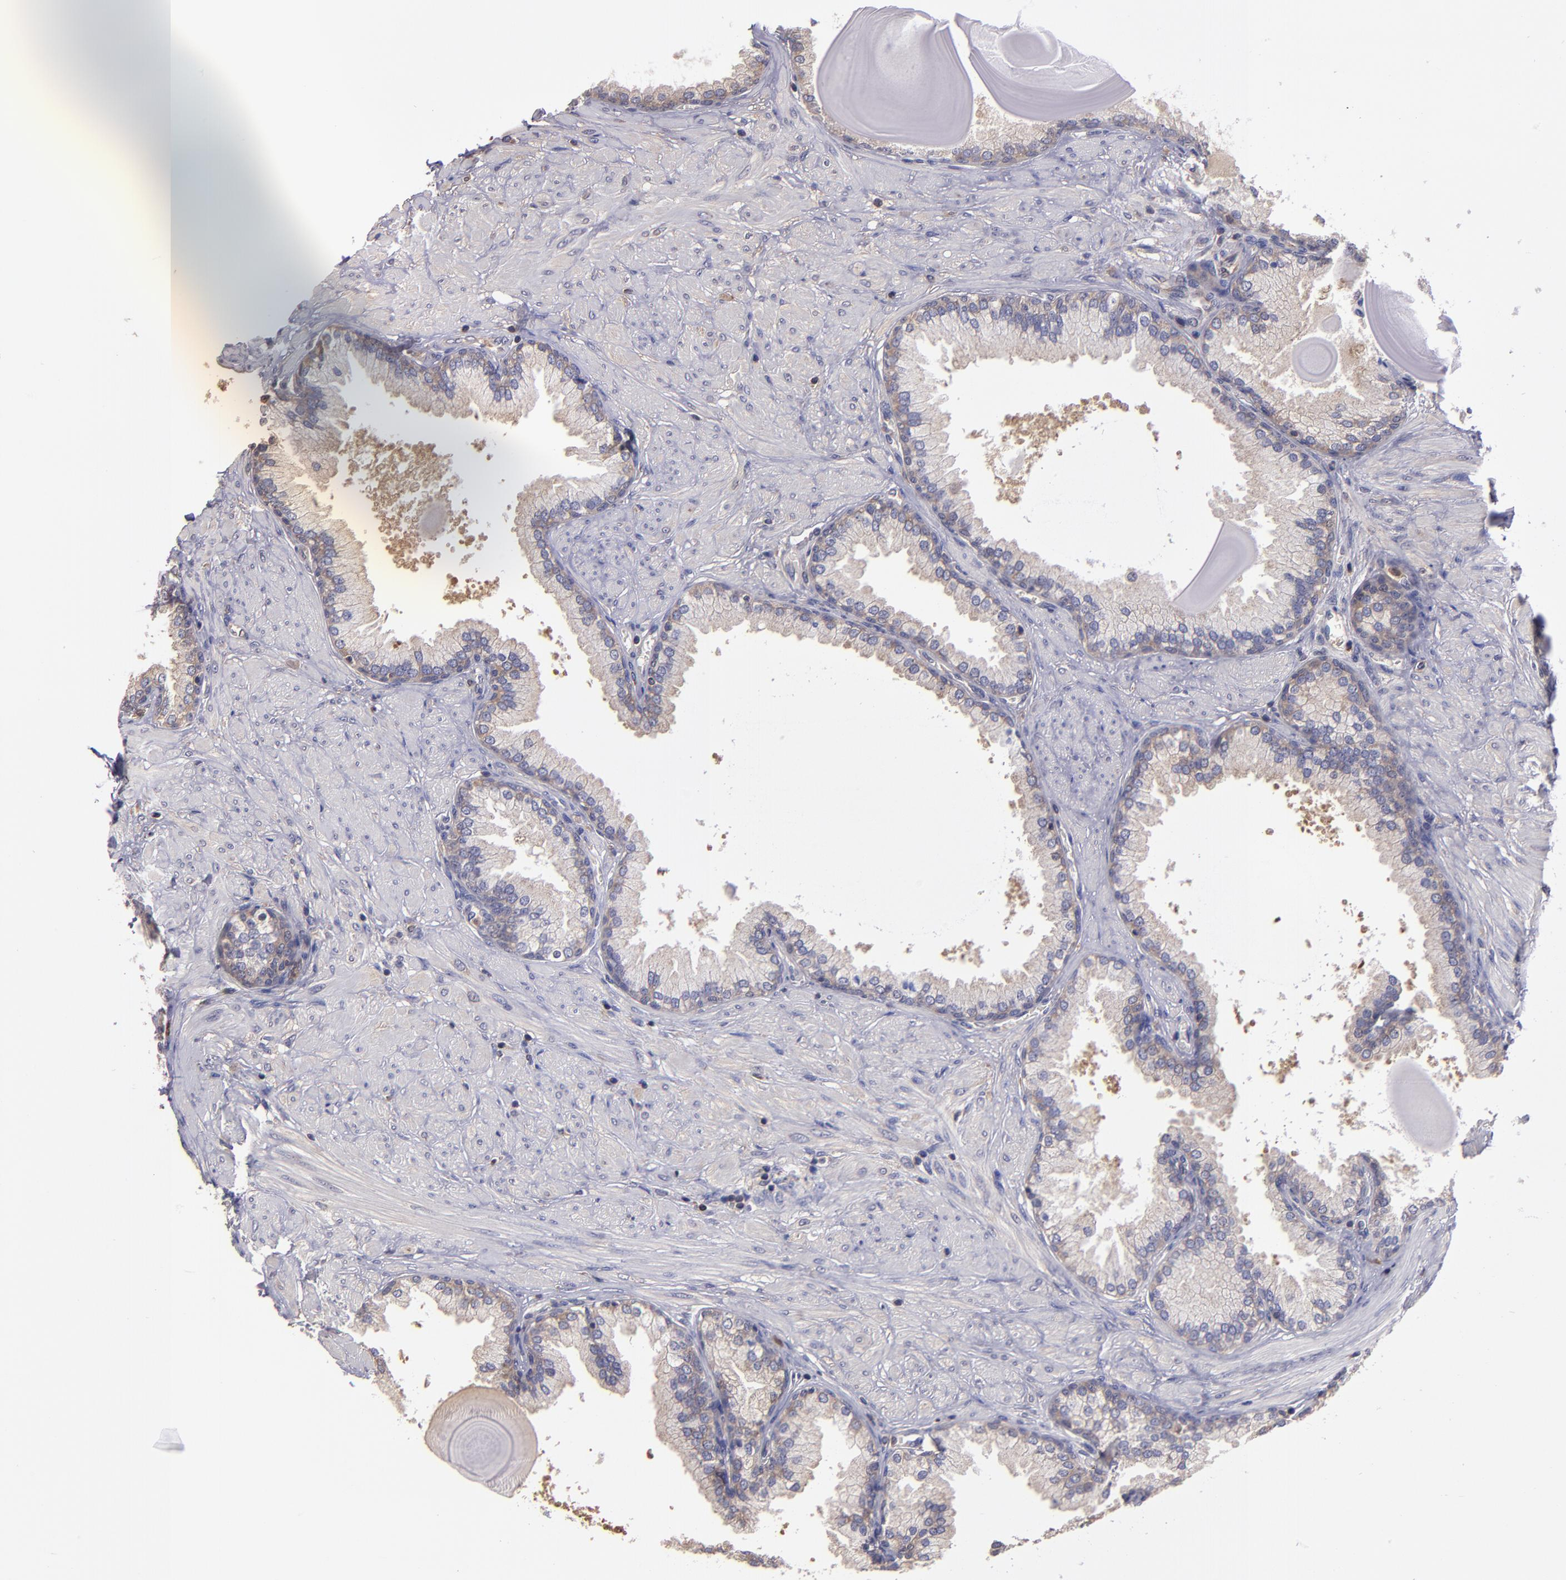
{"staining": {"intensity": "weak", "quantity": ">75%", "location": "nuclear"}, "tissue": "prostate", "cell_type": "Glandular cells", "image_type": "normal", "snomed": [{"axis": "morphology", "description": "Normal tissue, NOS"}, {"axis": "topography", "description": "Prostate"}], "caption": "IHC image of benign prostate: human prostate stained using IHC reveals low levels of weak protein expression localized specifically in the nuclear of glandular cells, appearing as a nuclear brown color.", "gene": "CARS1", "patient": {"sex": "male", "age": 51}}